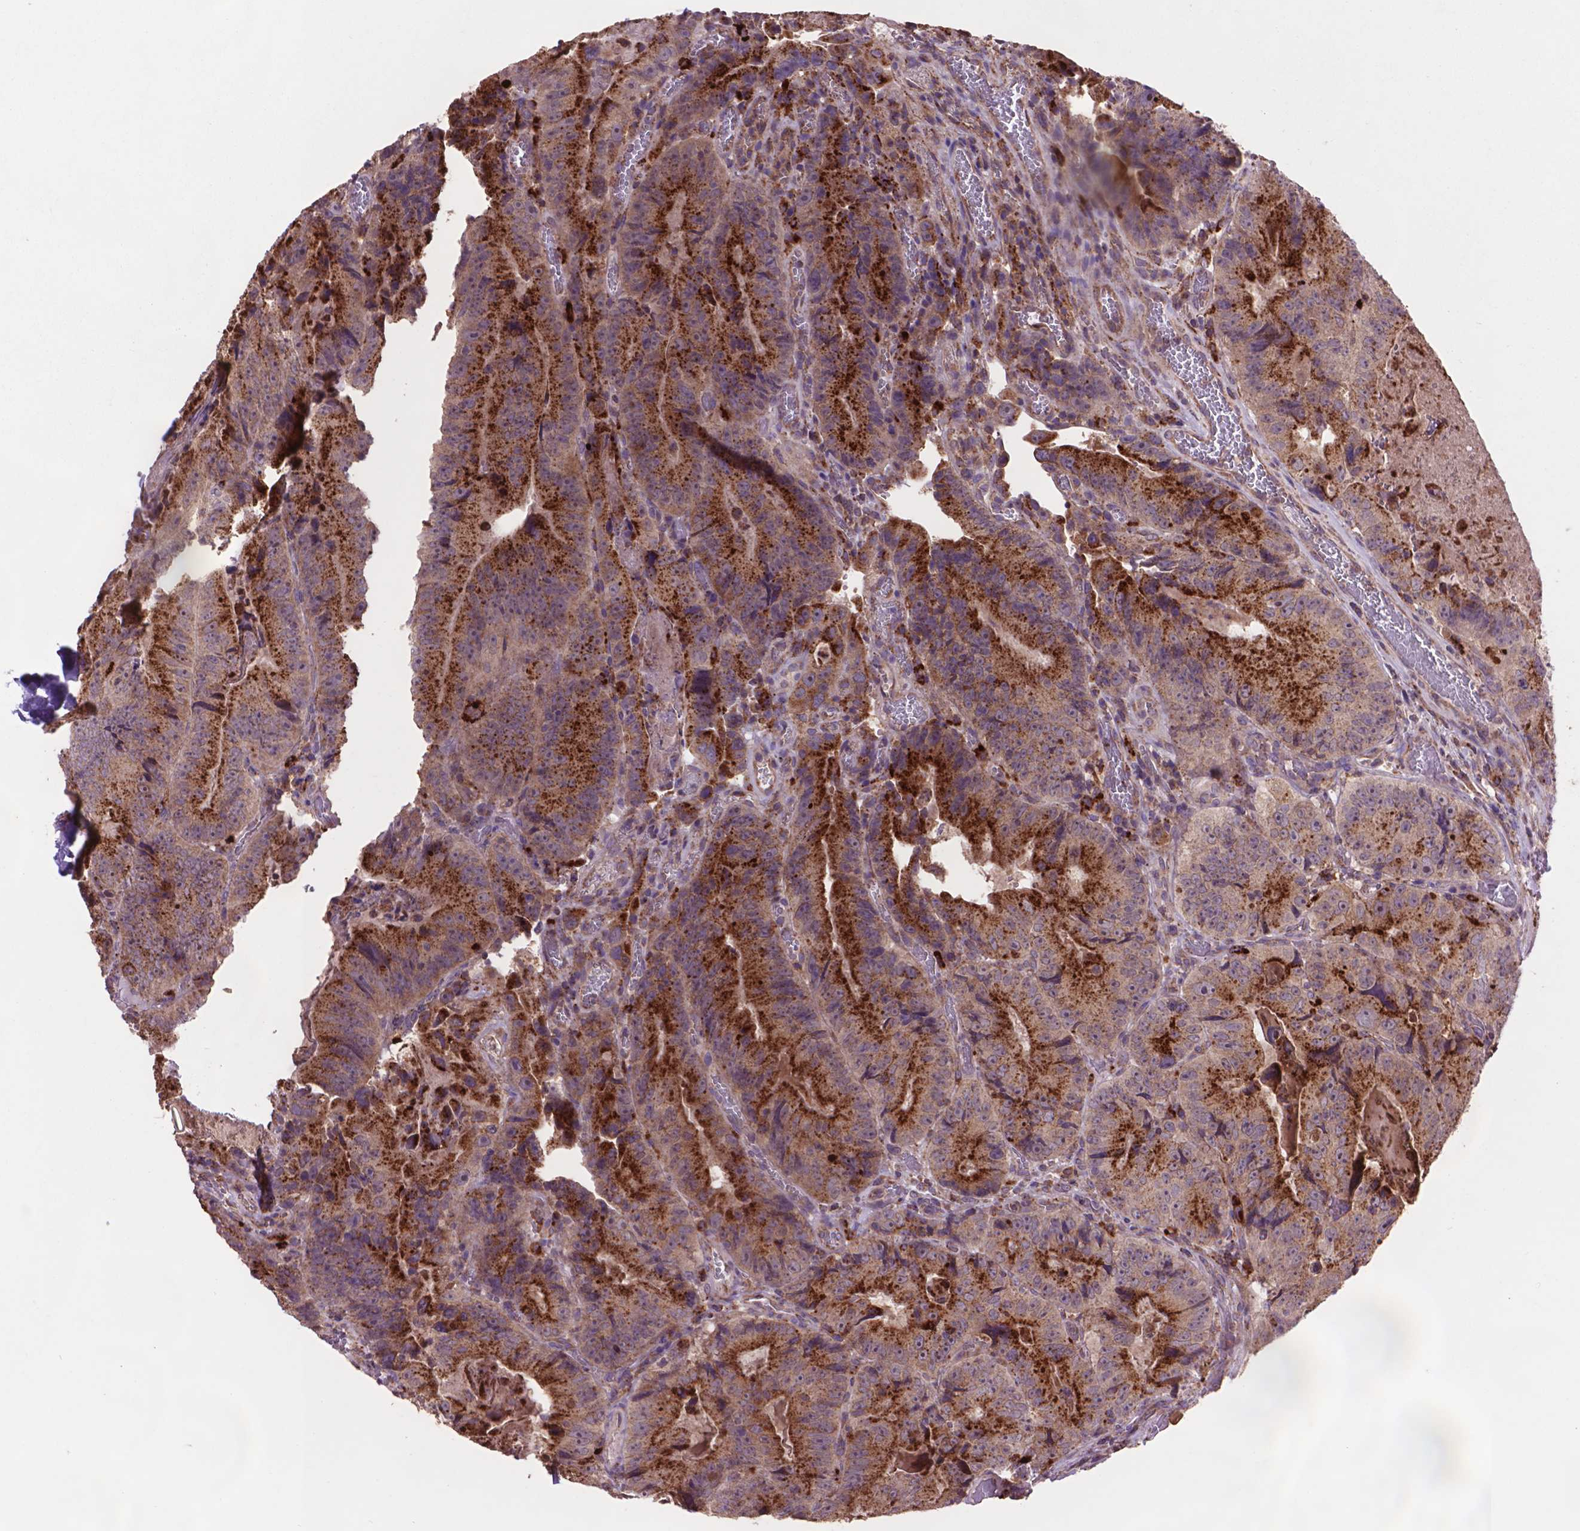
{"staining": {"intensity": "strong", "quantity": ">75%", "location": "cytoplasmic/membranous"}, "tissue": "colorectal cancer", "cell_type": "Tumor cells", "image_type": "cancer", "snomed": [{"axis": "morphology", "description": "Adenocarcinoma, NOS"}, {"axis": "topography", "description": "Colon"}], "caption": "Approximately >75% of tumor cells in adenocarcinoma (colorectal) exhibit strong cytoplasmic/membranous protein staining as visualized by brown immunohistochemical staining.", "gene": "GLB1", "patient": {"sex": "female", "age": 86}}